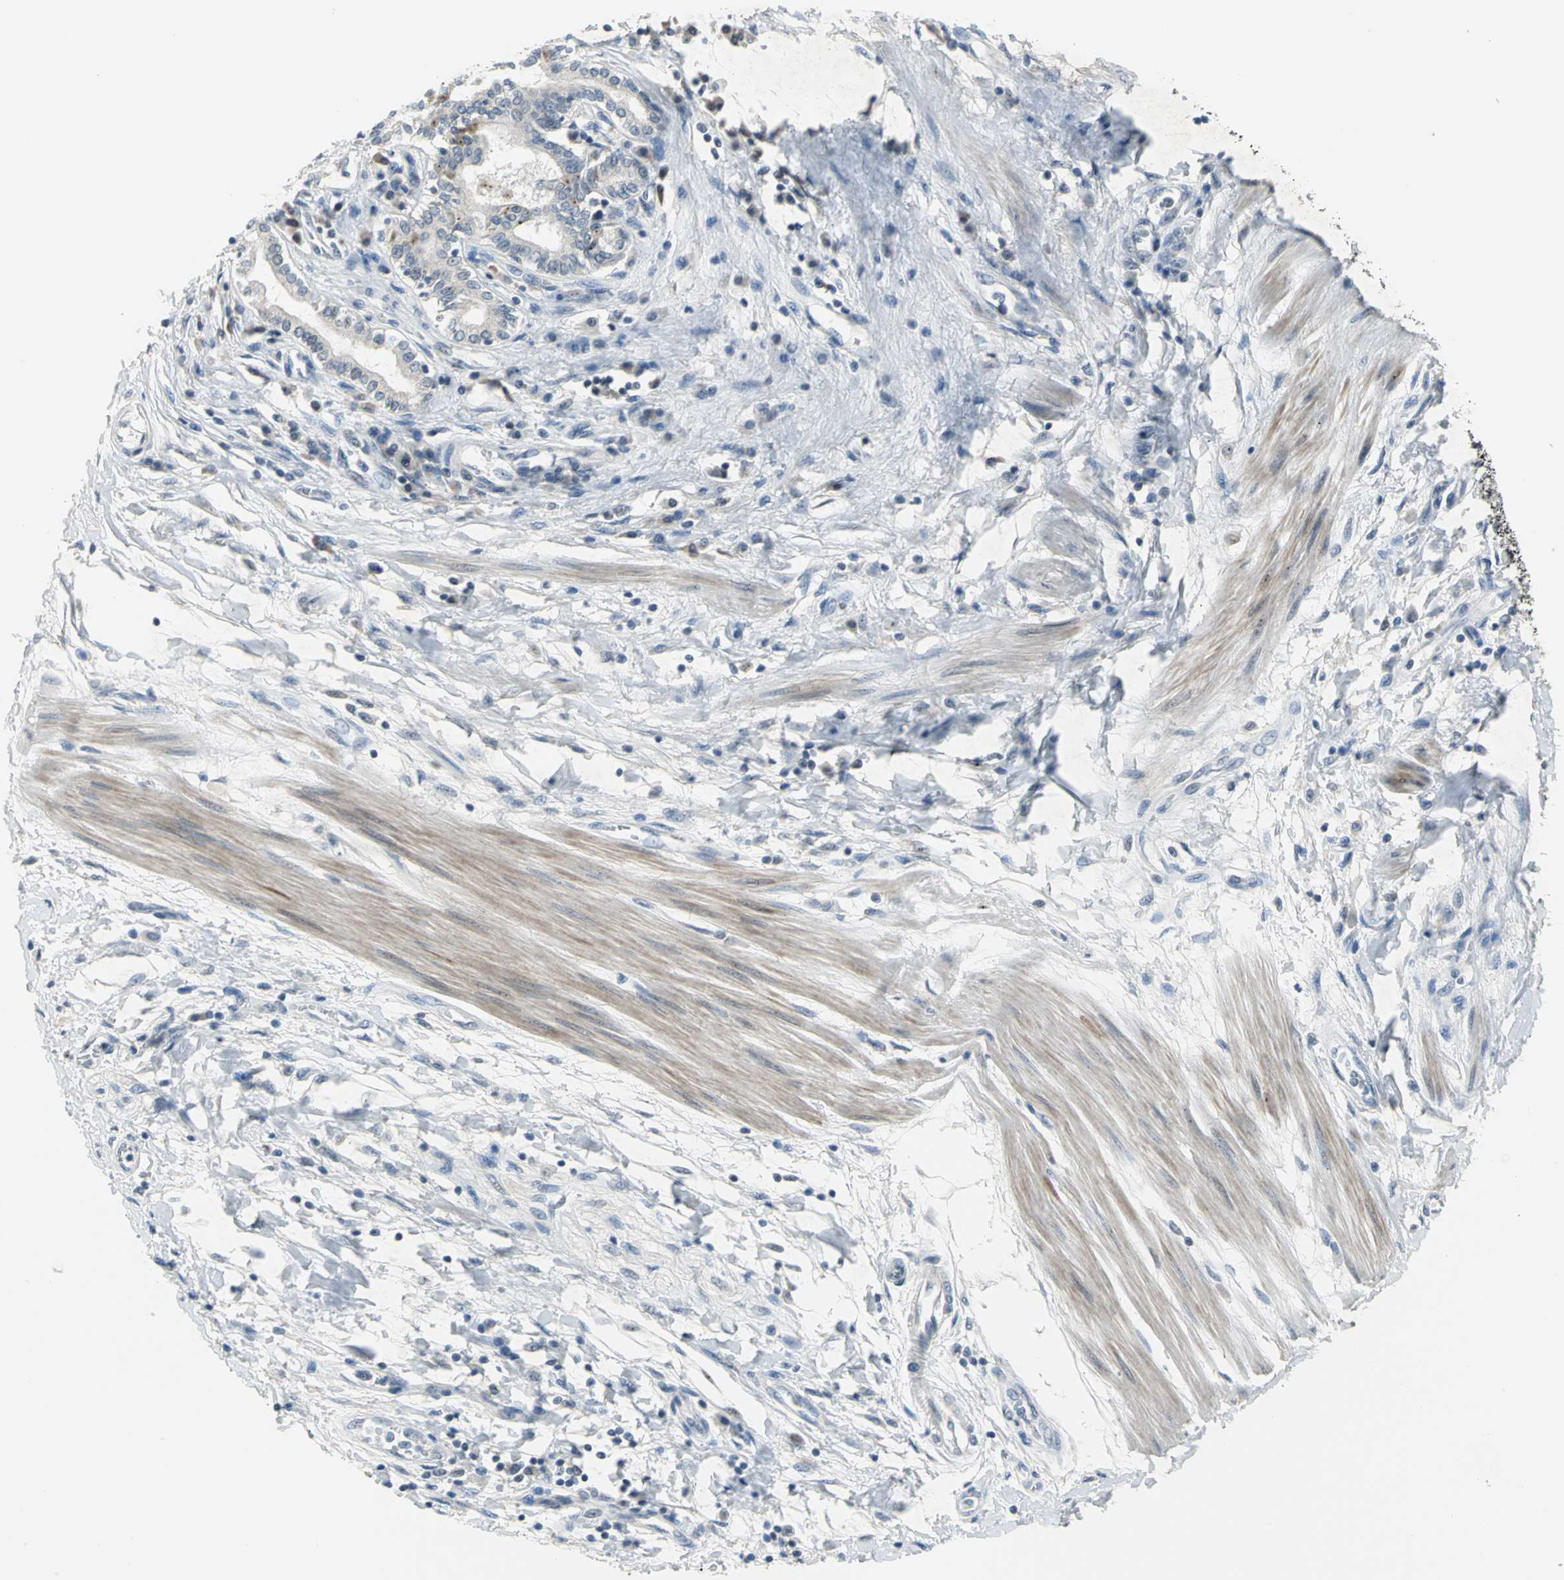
{"staining": {"intensity": "weak", "quantity": "25%-75%", "location": "nuclear"}, "tissue": "pancreatic cancer", "cell_type": "Tumor cells", "image_type": "cancer", "snomed": [{"axis": "morphology", "description": "Adenocarcinoma, NOS"}, {"axis": "topography", "description": "Pancreas"}], "caption": "Brown immunohistochemical staining in human pancreatic adenocarcinoma exhibits weak nuclear staining in about 25%-75% of tumor cells.", "gene": "MYBBP1A", "patient": {"sex": "female", "age": 48}}